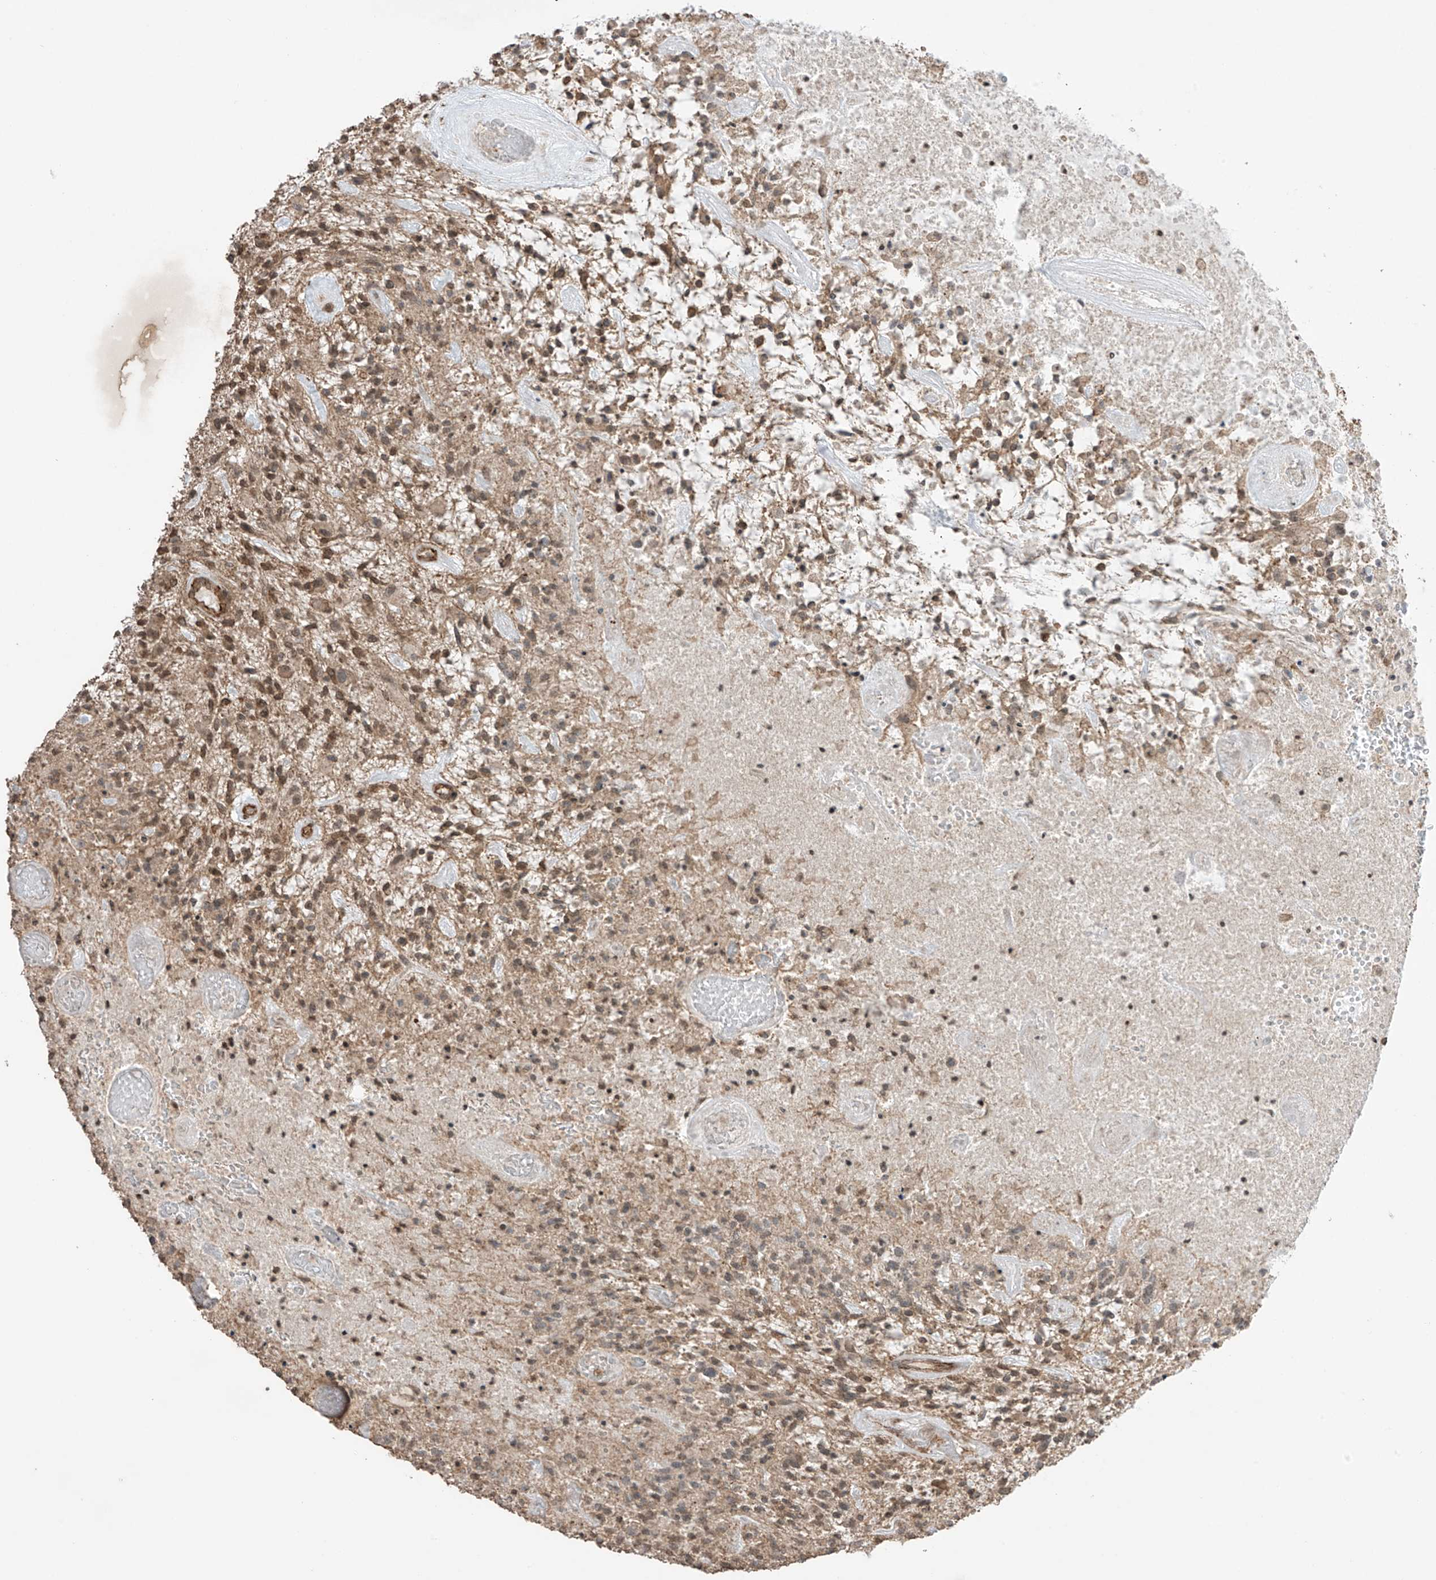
{"staining": {"intensity": "moderate", "quantity": ">75%", "location": "cytoplasmic/membranous,nuclear"}, "tissue": "glioma", "cell_type": "Tumor cells", "image_type": "cancer", "snomed": [{"axis": "morphology", "description": "Glioma, malignant, High grade"}, {"axis": "topography", "description": "Brain"}], "caption": "This image exhibits immunohistochemistry staining of glioma, with medium moderate cytoplasmic/membranous and nuclear staining in about >75% of tumor cells.", "gene": "TTLL5", "patient": {"sex": "male", "age": 47}}